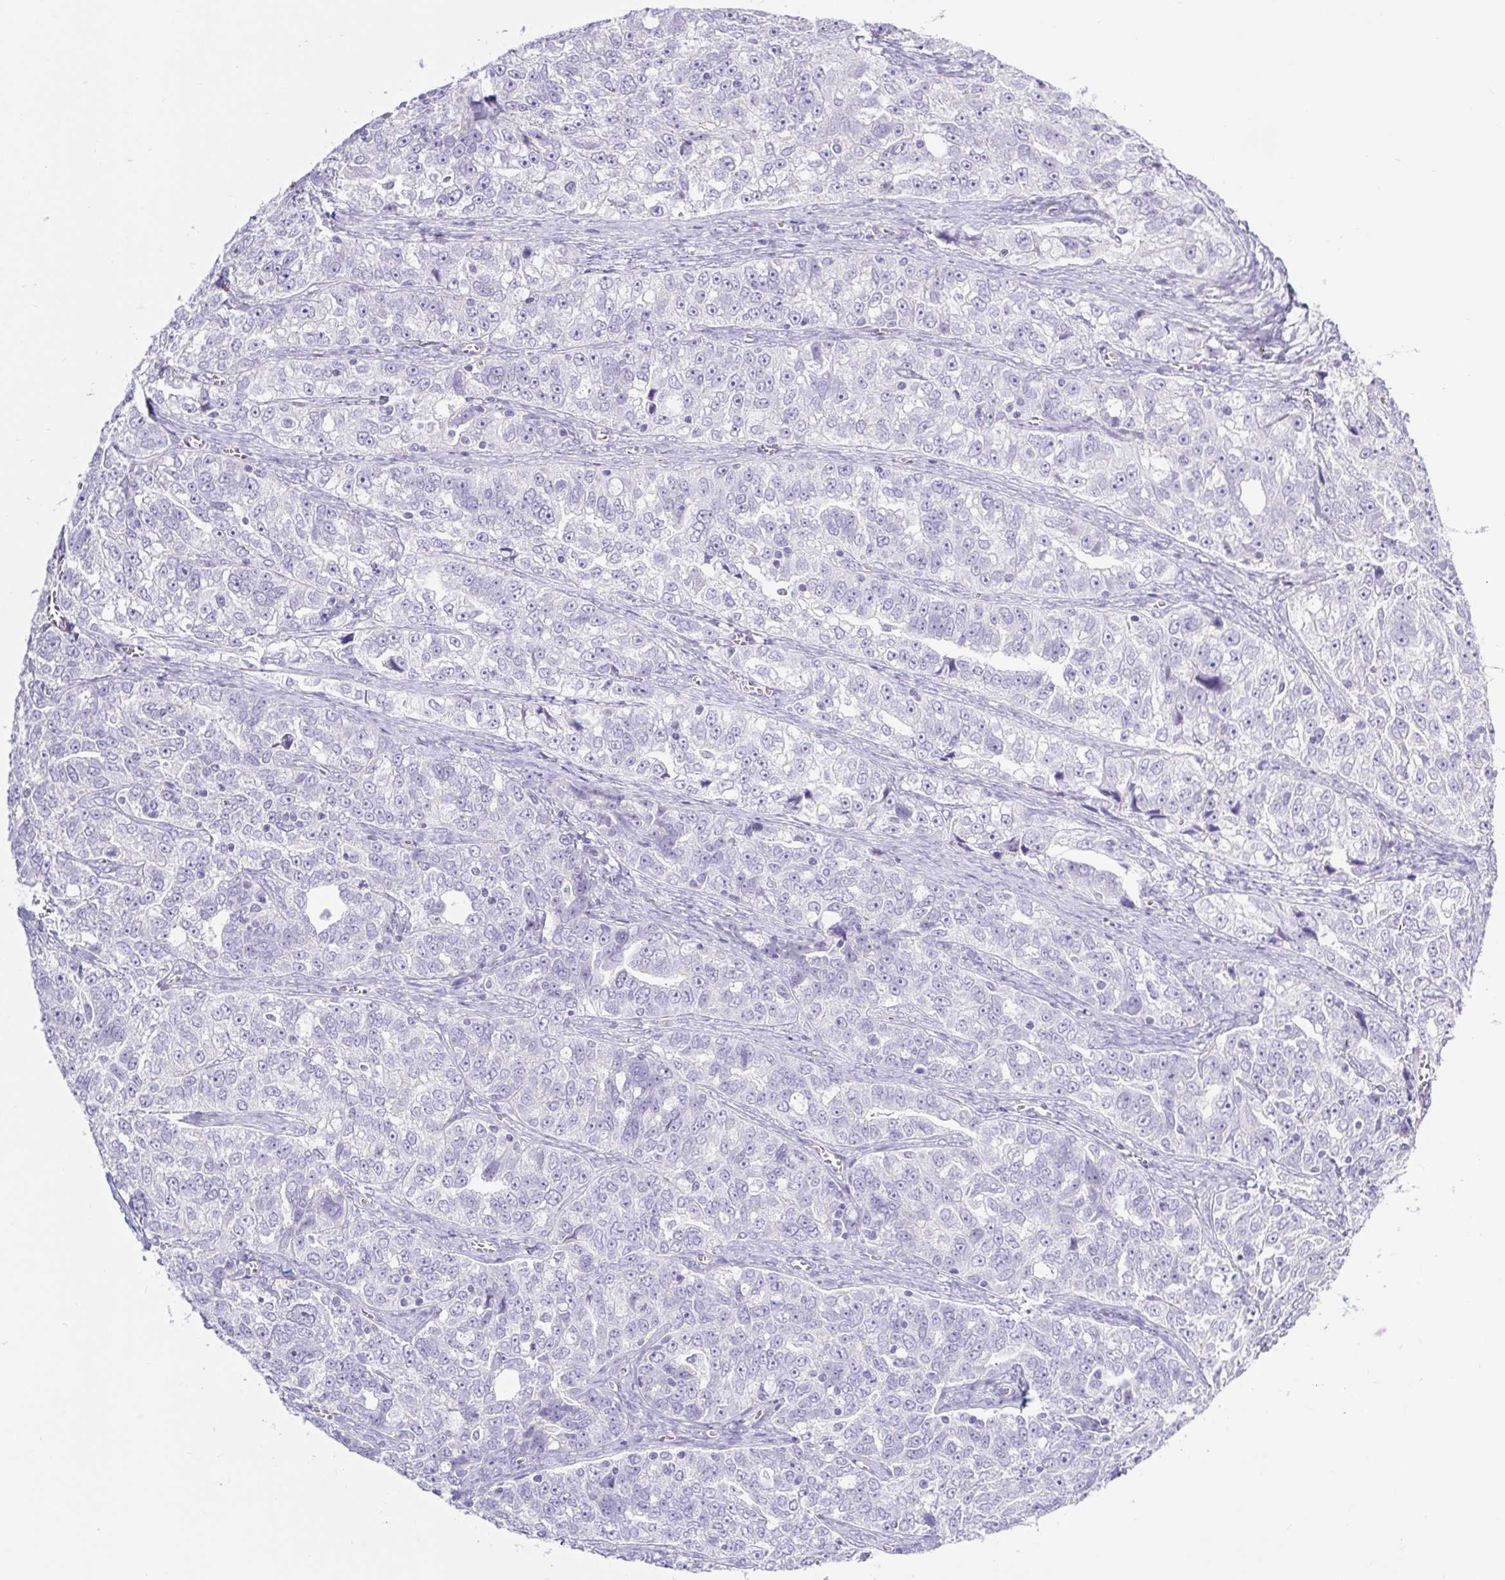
{"staining": {"intensity": "negative", "quantity": "none", "location": "none"}, "tissue": "ovarian cancer", "cell_type": "Tumor cells", "image_type": "cancer", "snomed": [{"axis": "morphology", "description": "Cystadenocarcinoma, serous, NOS"}, {"axis": "topography", "description": "Ovary"}], "caption": "Immunohistochemistry (IHC) of ovarian cancer (serous cystadenocarcinoma) reveals no positivity in tumor cells. (Brightfield microscopy of DAB immunohistochemistry (IHC) at high magnification).", "gene": "BCAS1", "patient": {"sex": "female", "age": 51}}